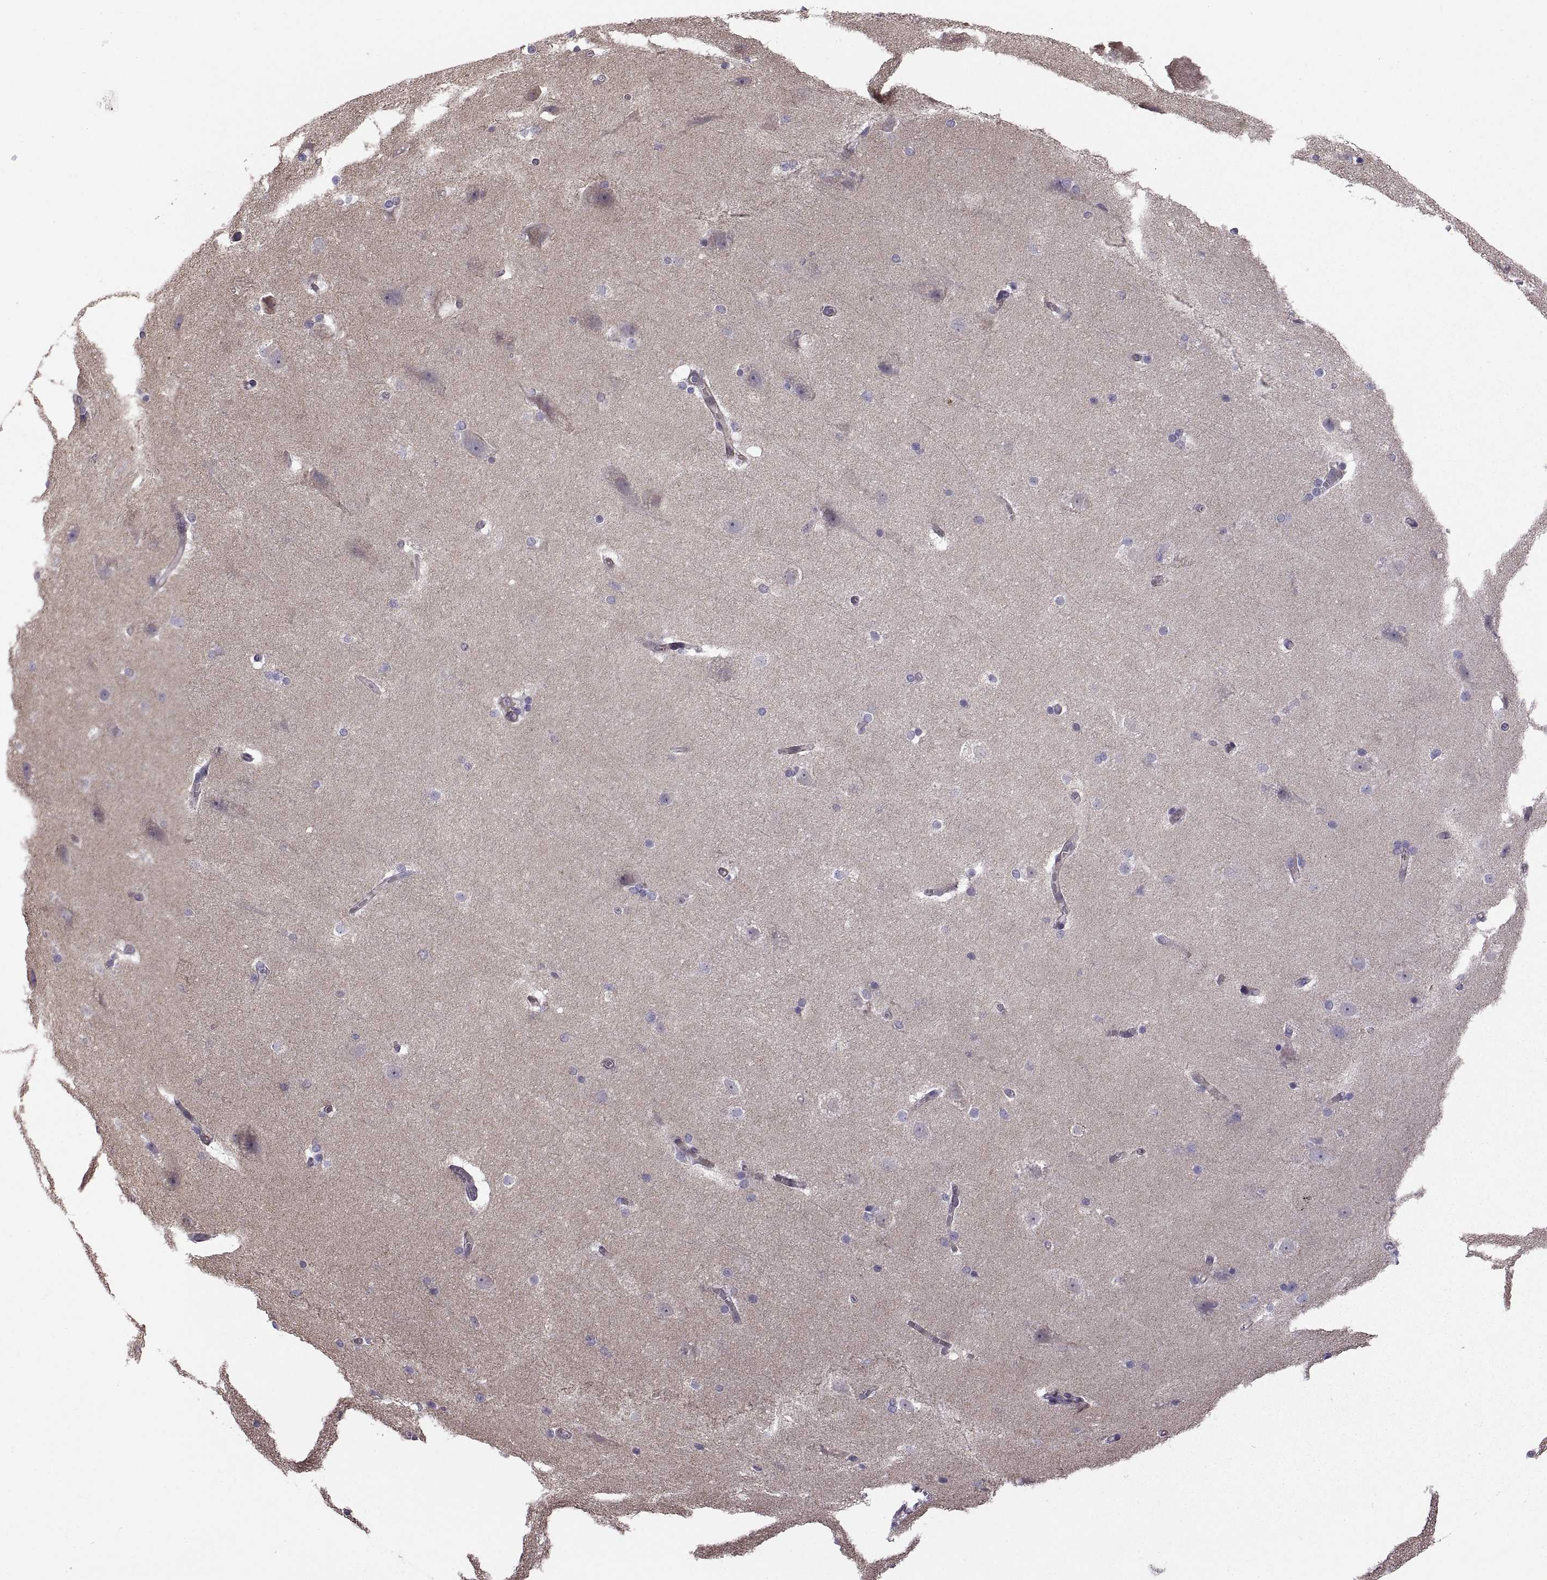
{"staining": {"intensity": "negative", "quantity": "none", "location": "none"}, "tissue": "hippocampus", "cell_type": "Glial cells", "image_type": "normal", "snomed": [{"axis": "morphology", "description": "Normal tissue, NOS"}, {"axis": "topography", "description": "Cerebral cortex"}, {"axis": "topography", "description": "Hippocampus"}], "caption": "A high-resolution photomicrograph shows immunohistochemistry staining of normal hippocampus, which exhibits no significant staining in glial cells. The staining was performed using DAB to visualize the protein expression in brown, while the nuclei were stained in blue with hematoxylin (Magnification: 20x).", "gene": "ARSL", "patient": {"sex": "female", "age": 19}}